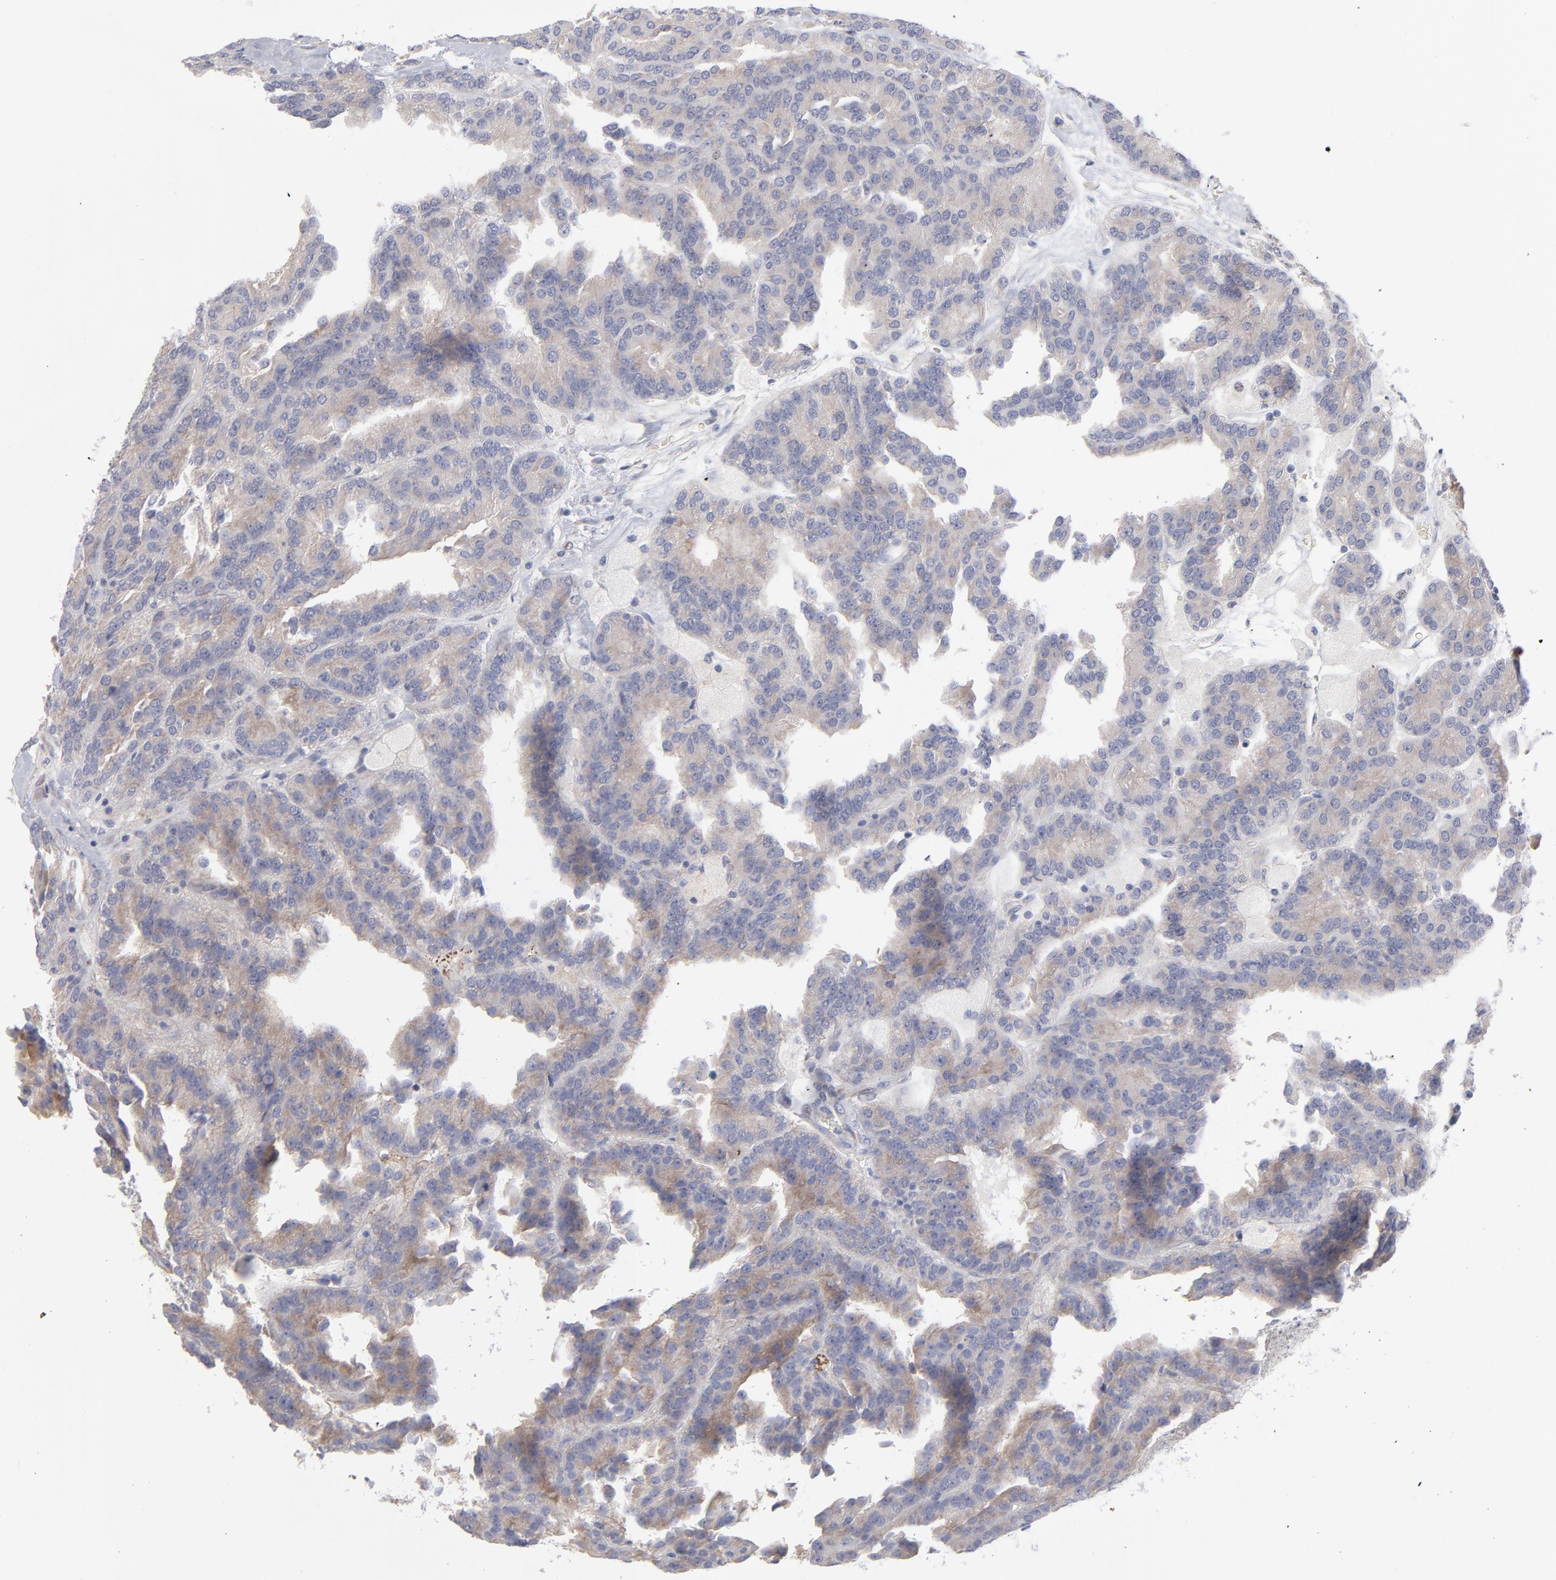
{"staining": {"intensity": "negative", "quantity": "none", "location": "none"}, "tissue": "renal cancer", "cell_type": "Tumor cells", "image_type": "cancer", "snomed": [{"axis": "morphology", "description": "Adenocarcinoma, NOS"}, {"axis": "topography", "description": "Kidney"}], "caption": "Tumor cells show no significant protein expression in renal cancer.", "gene": "RPS24", "patient": {"sex": "male", "age": 46}}